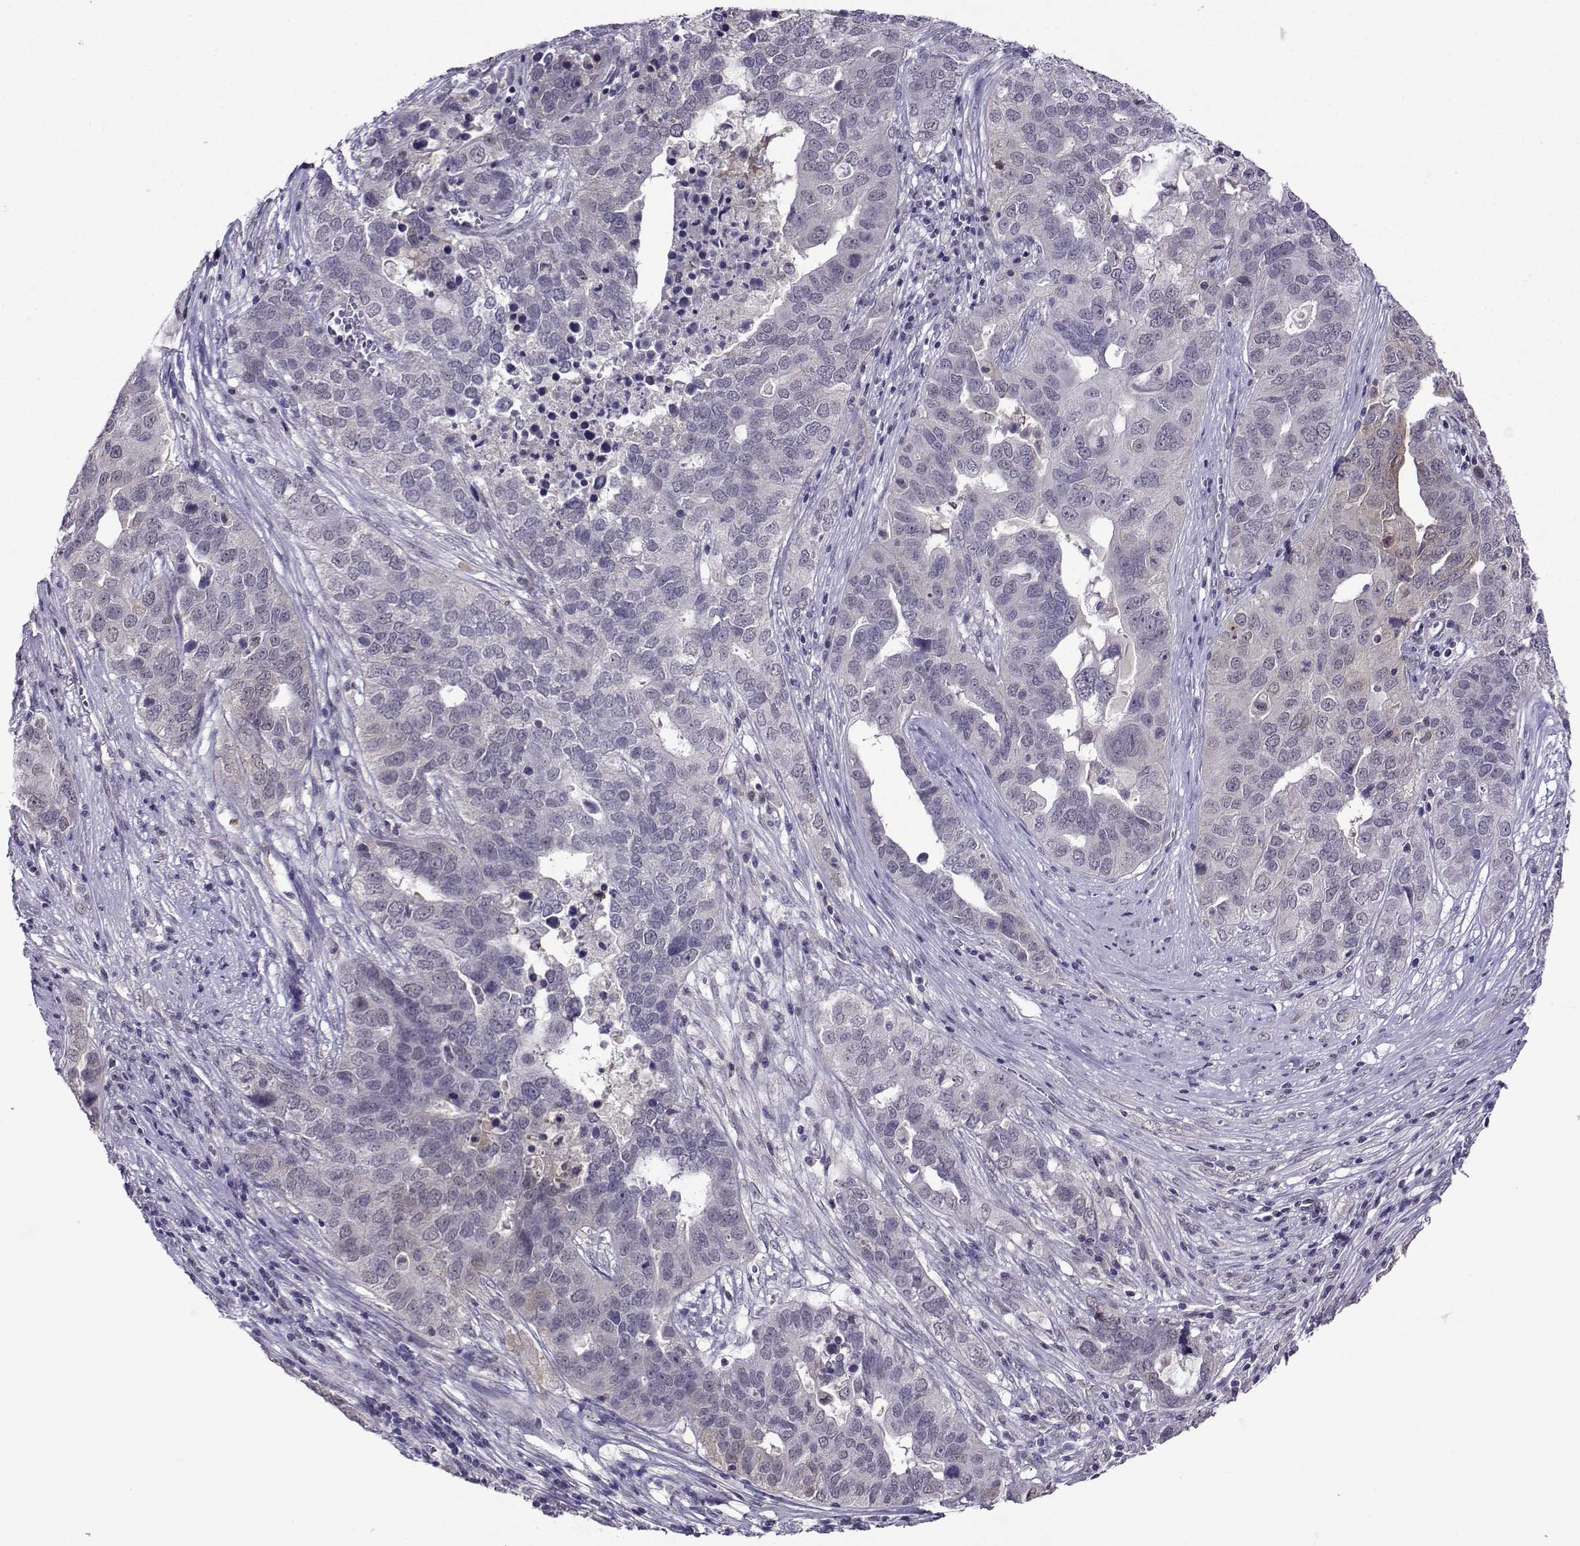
{"staining": {"intensity": "weak", "quantity": "<25%", "location": "cytoplasmic/membranous"}, "tissue": "ovarian cancer", "cell_type": "Tumor cells", "image_type": "cancer", "snomed": [{"axis": "morphology", "description": "Carcinoma, endometroid"}, {"axis": "topography", "description": "Soft tissue"}, {"axis": "topography", "description": "Ovary"}], "caption": "This is an immunohistochemistry (IHC) image of endometroid carcinoma (ovarian). There is no expression in tumor cells.", "gene": "DDX20", "patient": {"sex": "female", "age": 52}}